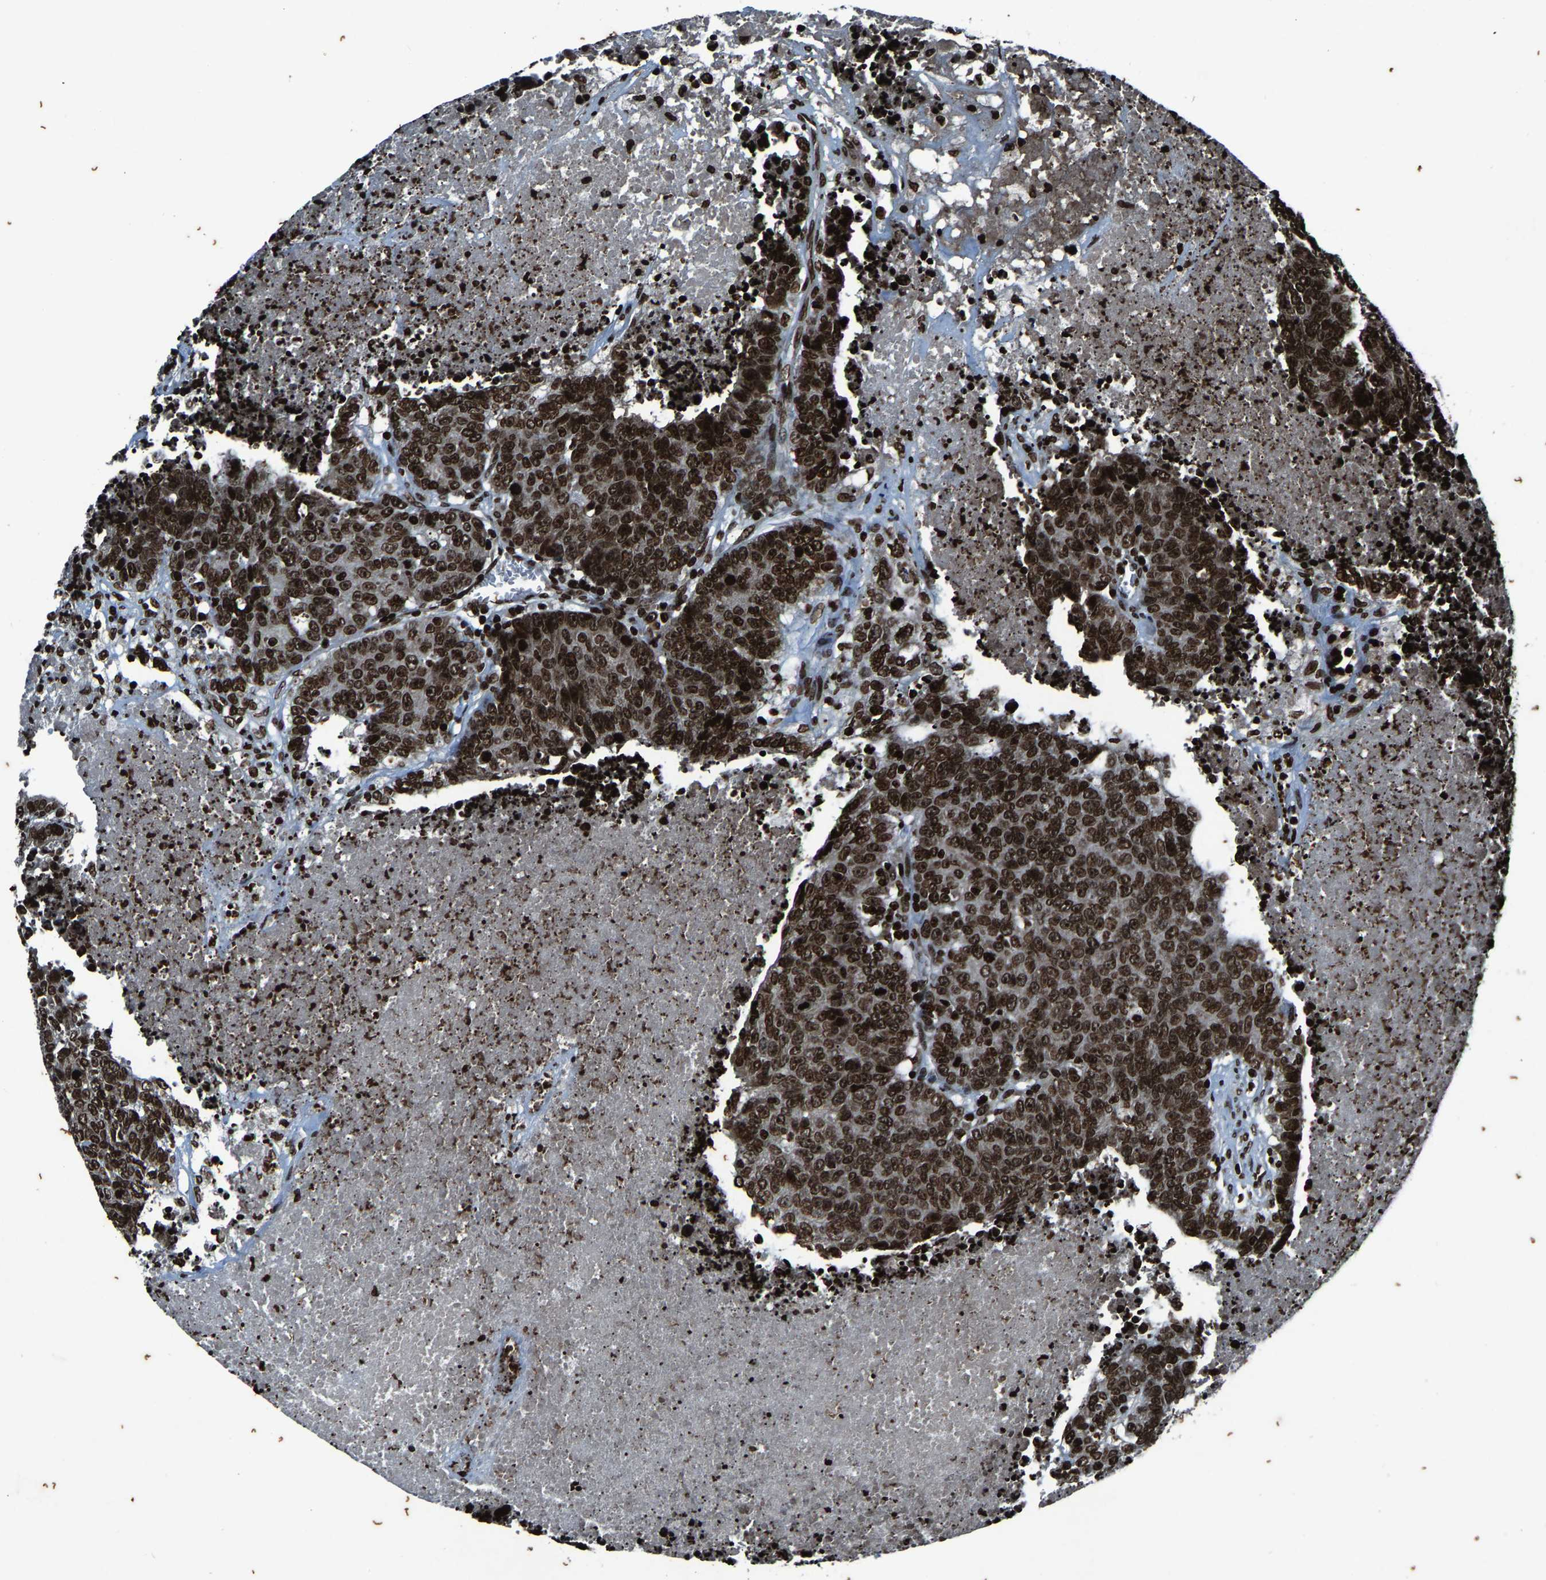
{"staining": {"intensity": "strong", "quantity": ">75%", "location": "cytoplasmic/membranous,nuclear"}, "tissue": "colorectal cancer", "cell_type": "Tumor cells", "image_type": "cancer", "snomed": [{"axis": "morphology", "description": "Adenocarcinoma, NOS"}, {"axis": "topography", "description": "Colon"}], "caption": "A brown stain labels strong cytoplasmic/membranous and nuclear staining of a protein in colorectal adenocarcinoma tumor cells.", "gene": "H4C1", "patient": {"sex": "female", "age": 53}}